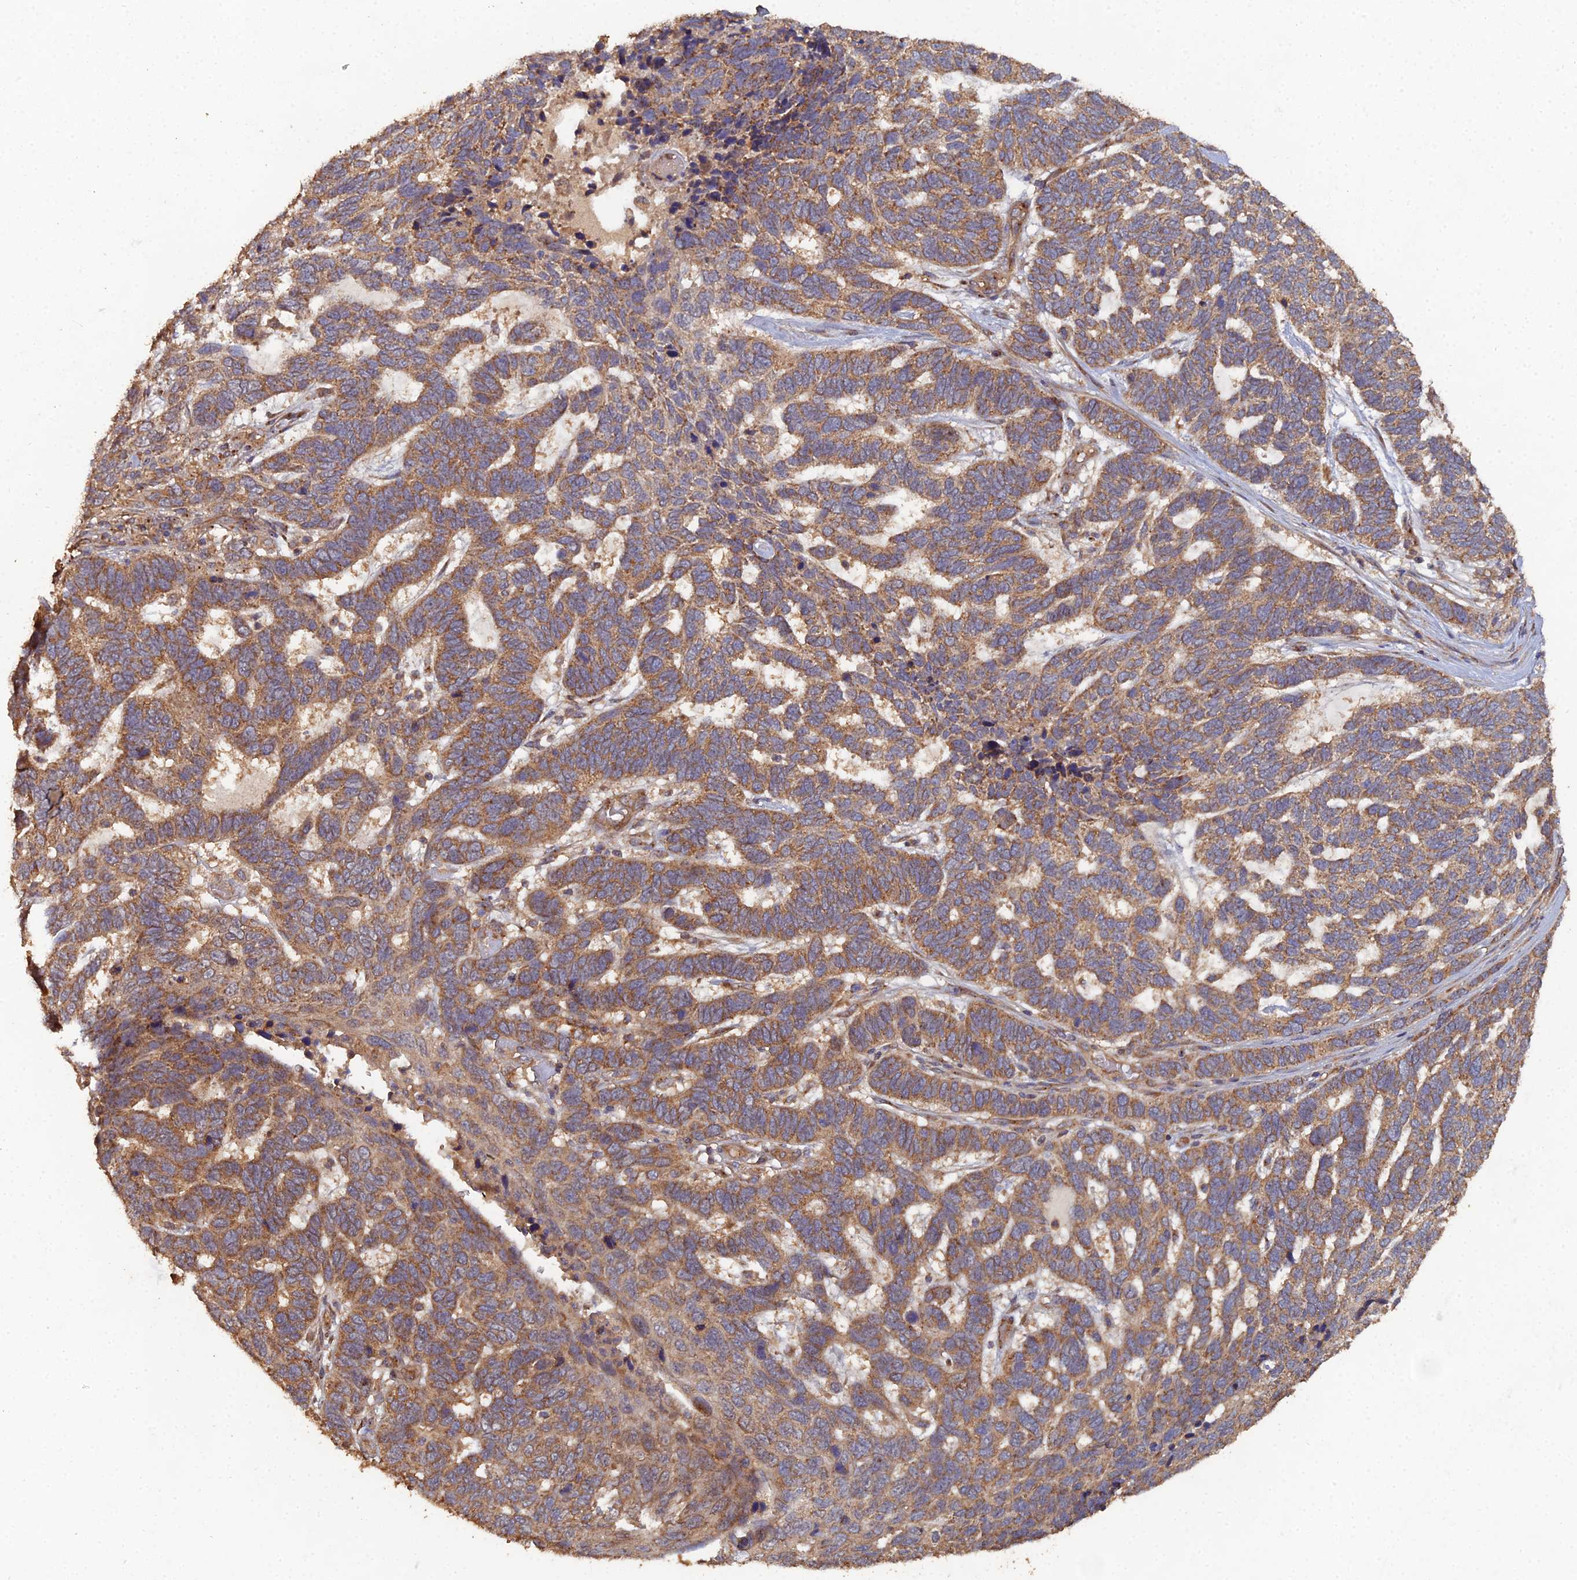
{"staining": {"intensity": "moderate", "quantity": ">75%", "location": "cytoplasmic/membranous"}, "tissue": "skin cancer", "cell_type": "Tumor cells", "image_type": "cancer", "snomed": [{"axis": "morphology", "description": "Basal cell carcinoma"}, {"axis": "topography", "description": "Skin"}], "caption": "Skin cancer (basal cell carcinoma) was stained to show a protein in brown. There is medium levels of moderate cytoplasmic/membranous staining in about >75% of tumor cells.", "gene": "SPANXN4", "patient": {"sex": "female", "age": 65}}